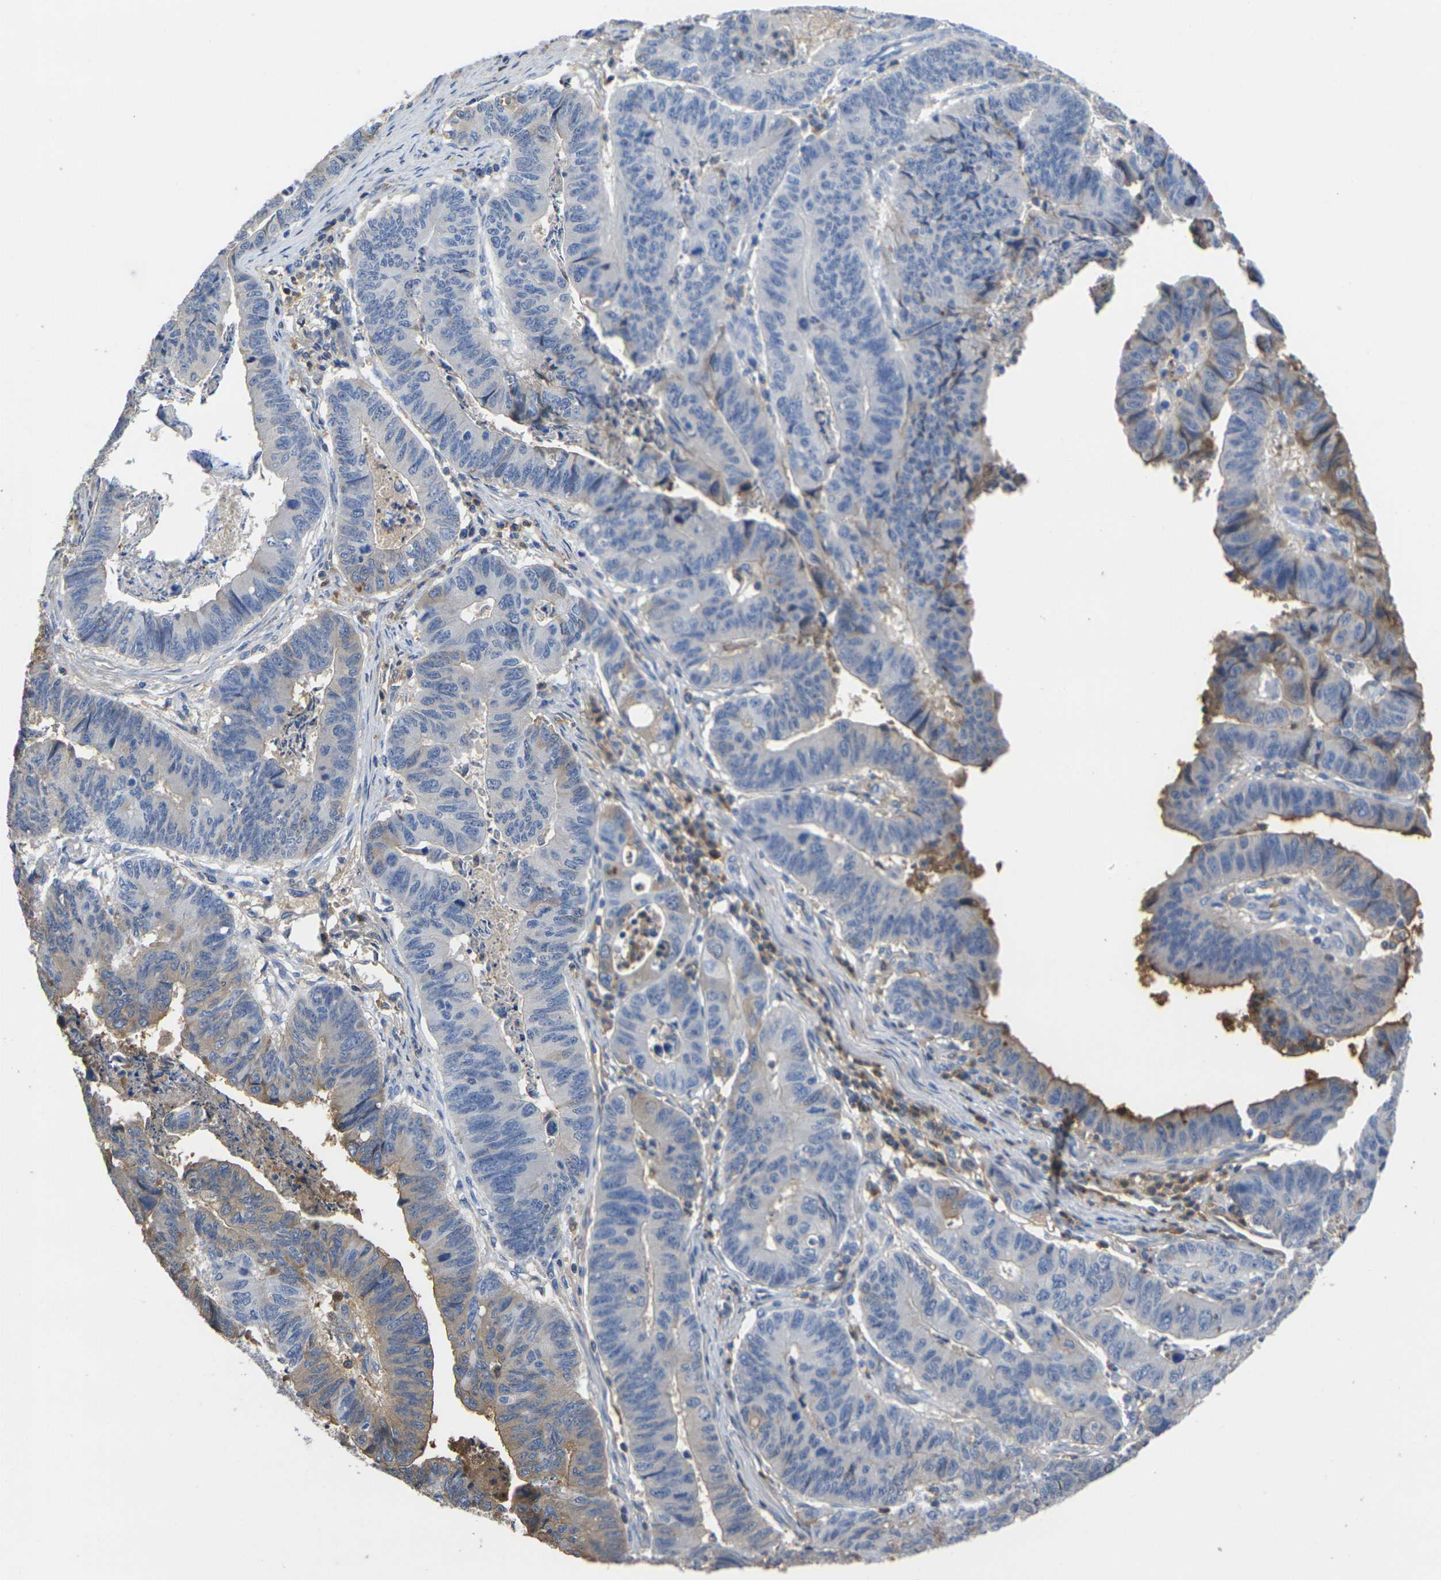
{"staining": {"intensity": "moderate", "quantity": "<25%", "location": "cytoplasmic/membranous"}, "tissue": "stomach cancer", "cell_type": "Tumor cells", "image_type": "cancer", "snomed": [{"axis": "morphology", "description": "Adenocarcinoma, NOS"}, {"axis": "topography", "description": "Stomach, lower"}], "caption": "Immunohistochemical staining of human stomach cancer demonstrates low levels of moderate cytoplasmic/membranous positivity in about <25% of tumor cells.", "gene": "GREM2", "patient": {"sex": "male", "age": 77}}